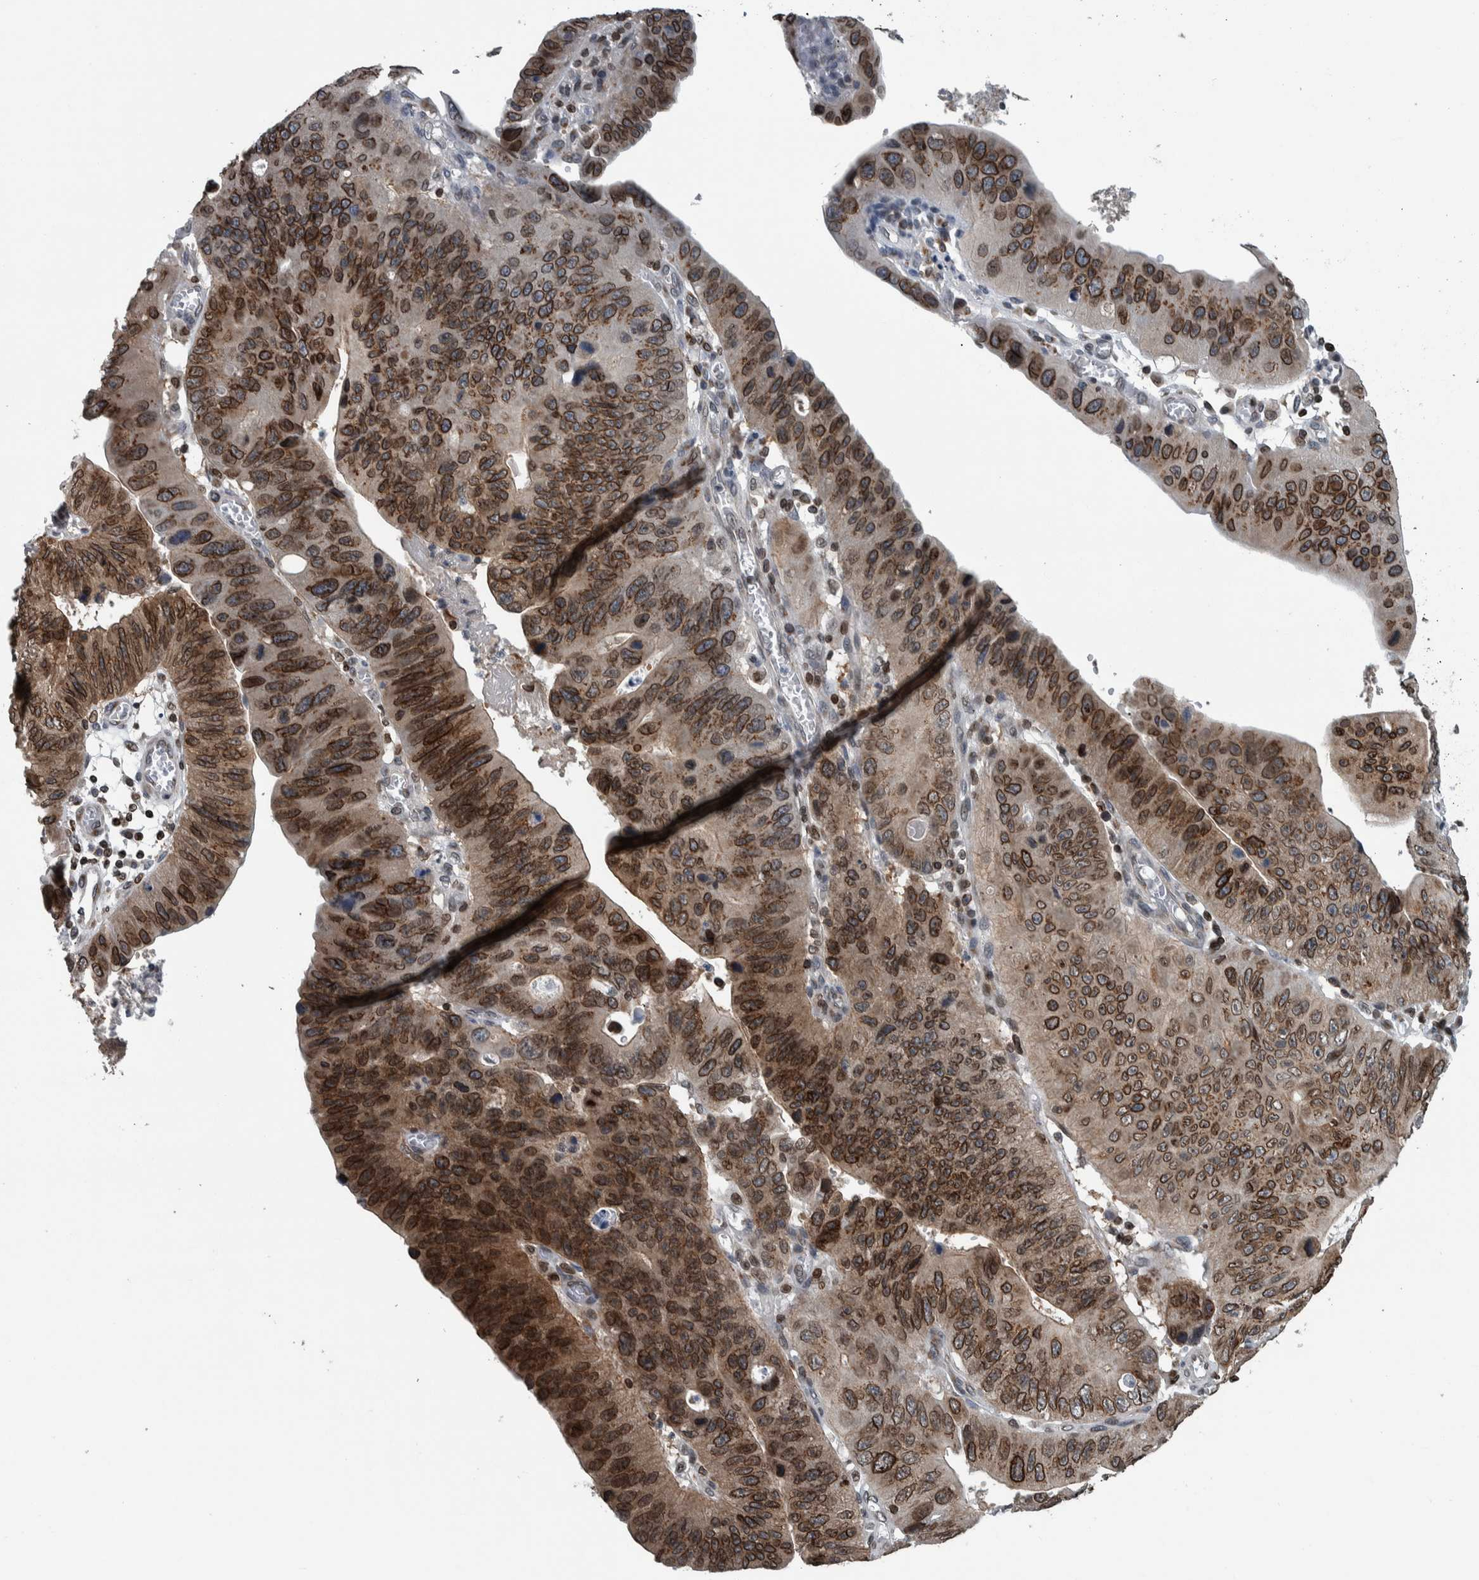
{"staining": {"intensity": "strong", "quantity": ">75%", "location": "cytoplasmic/membranous,nuclear"}, "tissue": "stomach cancer", "cell_type": "Tumor cells", "image_type": "cancer", "snomed": [{"axis": "morphology", "description": "Adenocarcinoma, NOS"}, {"axis": "topography", "description": "Stomach"}], "caption": "There is high levels of strong cytoplasmic/membranous and nuclear expression in tumor cells of adenocarcinoma (stomach), as demonstrated by immunohistochemical staining (brown color).", "gene": "FAM135B", "patient": {"sex": "male", "age": 59}}